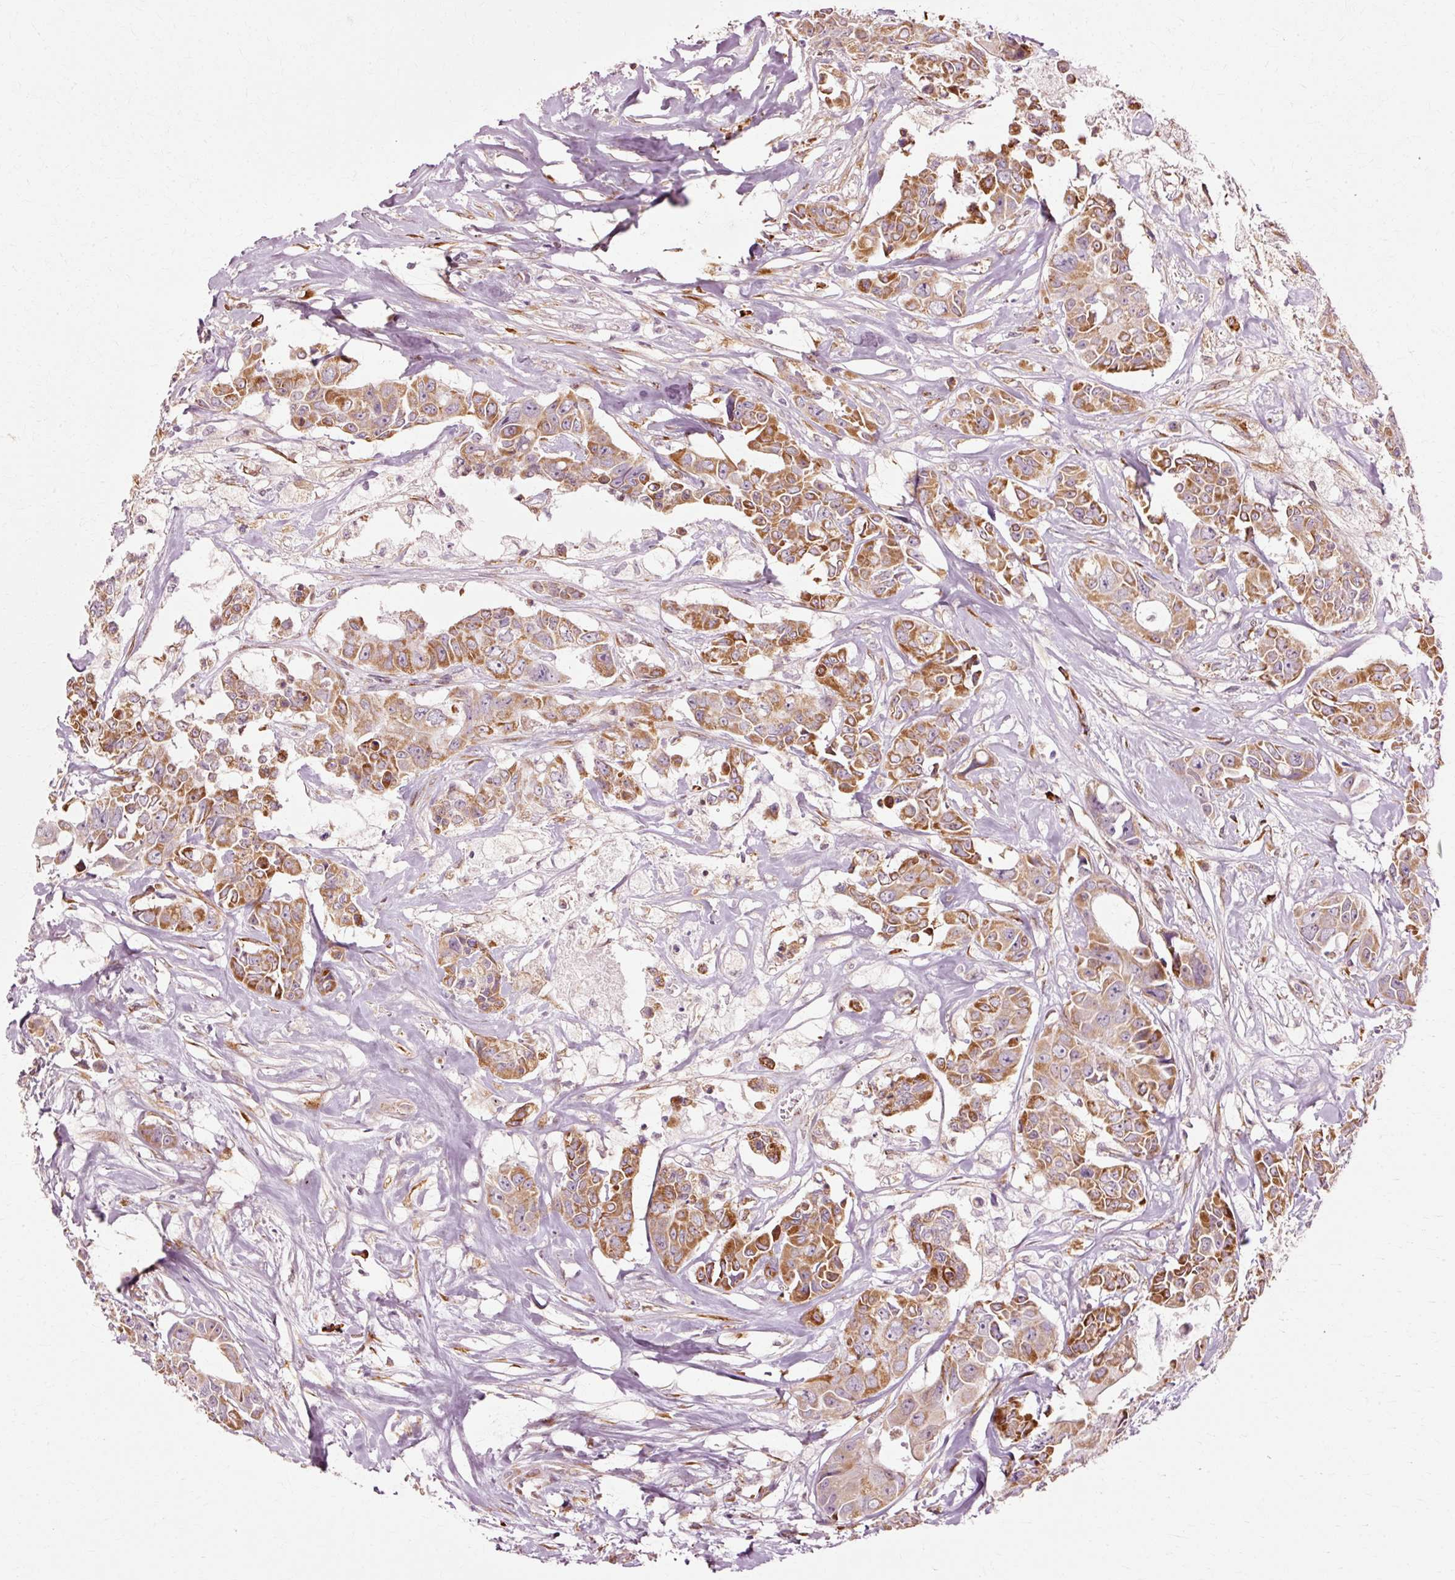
{"staining": {"intensity": "moderate", "quantity": ">75%", "location": "cytoplasmic/membranous"}, "tissue": "colorectal cancer", "cell_type": "Tumor cells", "image_type": "cancer", "snomed": [{"axis": "morphology", "description": "Adenocarcinoma, NOS"}, {"axis": "topography", "description": "Rectum"}], "caption": "The immunohistochemical stain shows moderate cytoplasmic/membranous staining in tumor cells of adenocarcinoma (colorectal) tissue.", "gene": "RGPD5", "patient": {"sex": "male", "age": 87}}